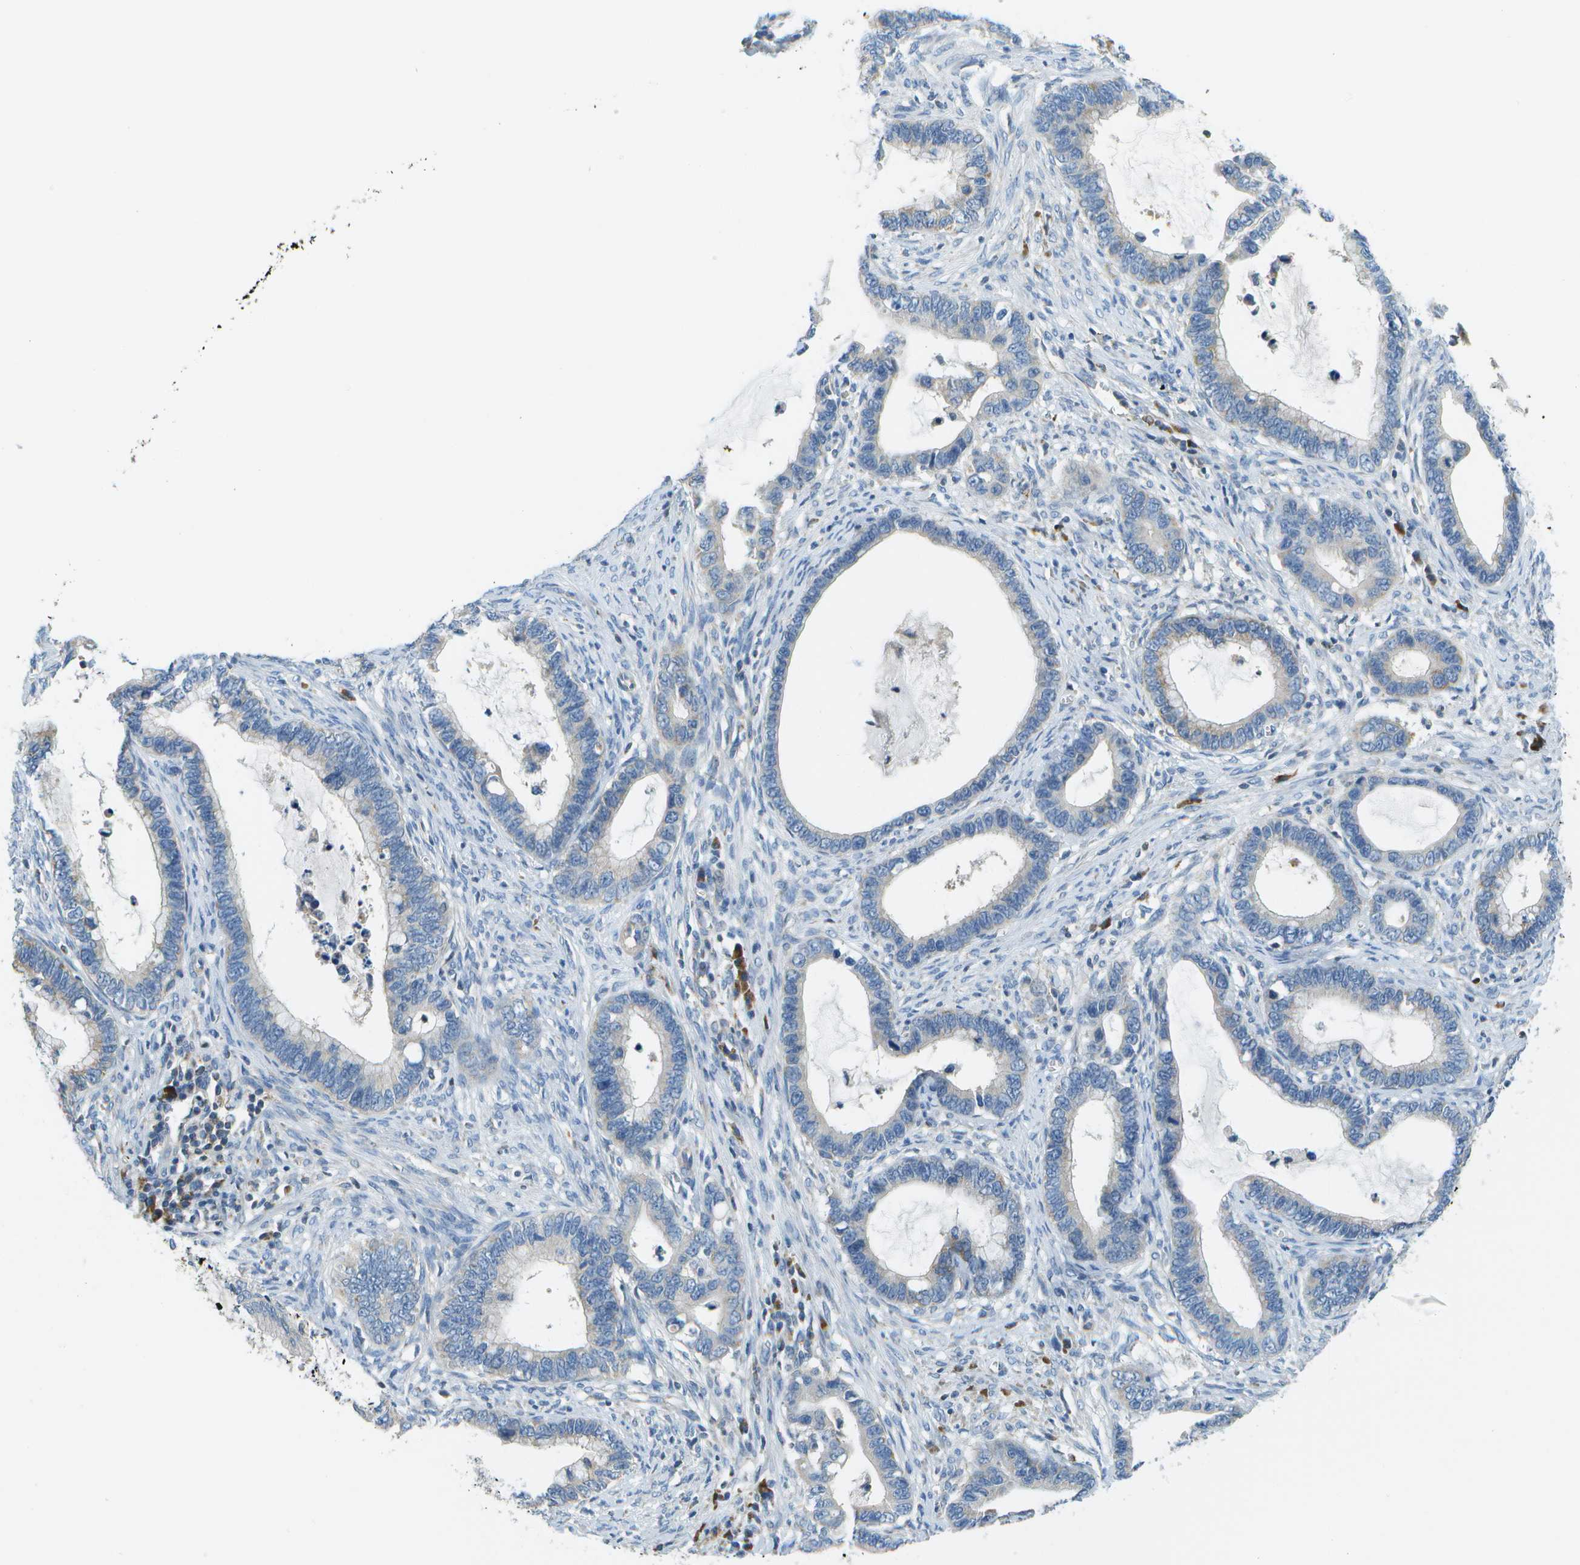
{"staining": {"intensity": "negative", "quantity": "none", "location": "none"}, "tissue": "cervical cancer", "cell_type": "Tumor cells", "image_type": "cancer", "snomed": [{"axis": "morphology", "description": "Adenocarcinoma, NOS"}, {"axis": "topography", "description": "Cervix"}], "caption": "Adenocarcinoma (cervical) was stained to show a protein in brown. There is no significant staining in tumor cells.", "gene": "PTGIS", "patient": {"sex": "female", "age": 44}}